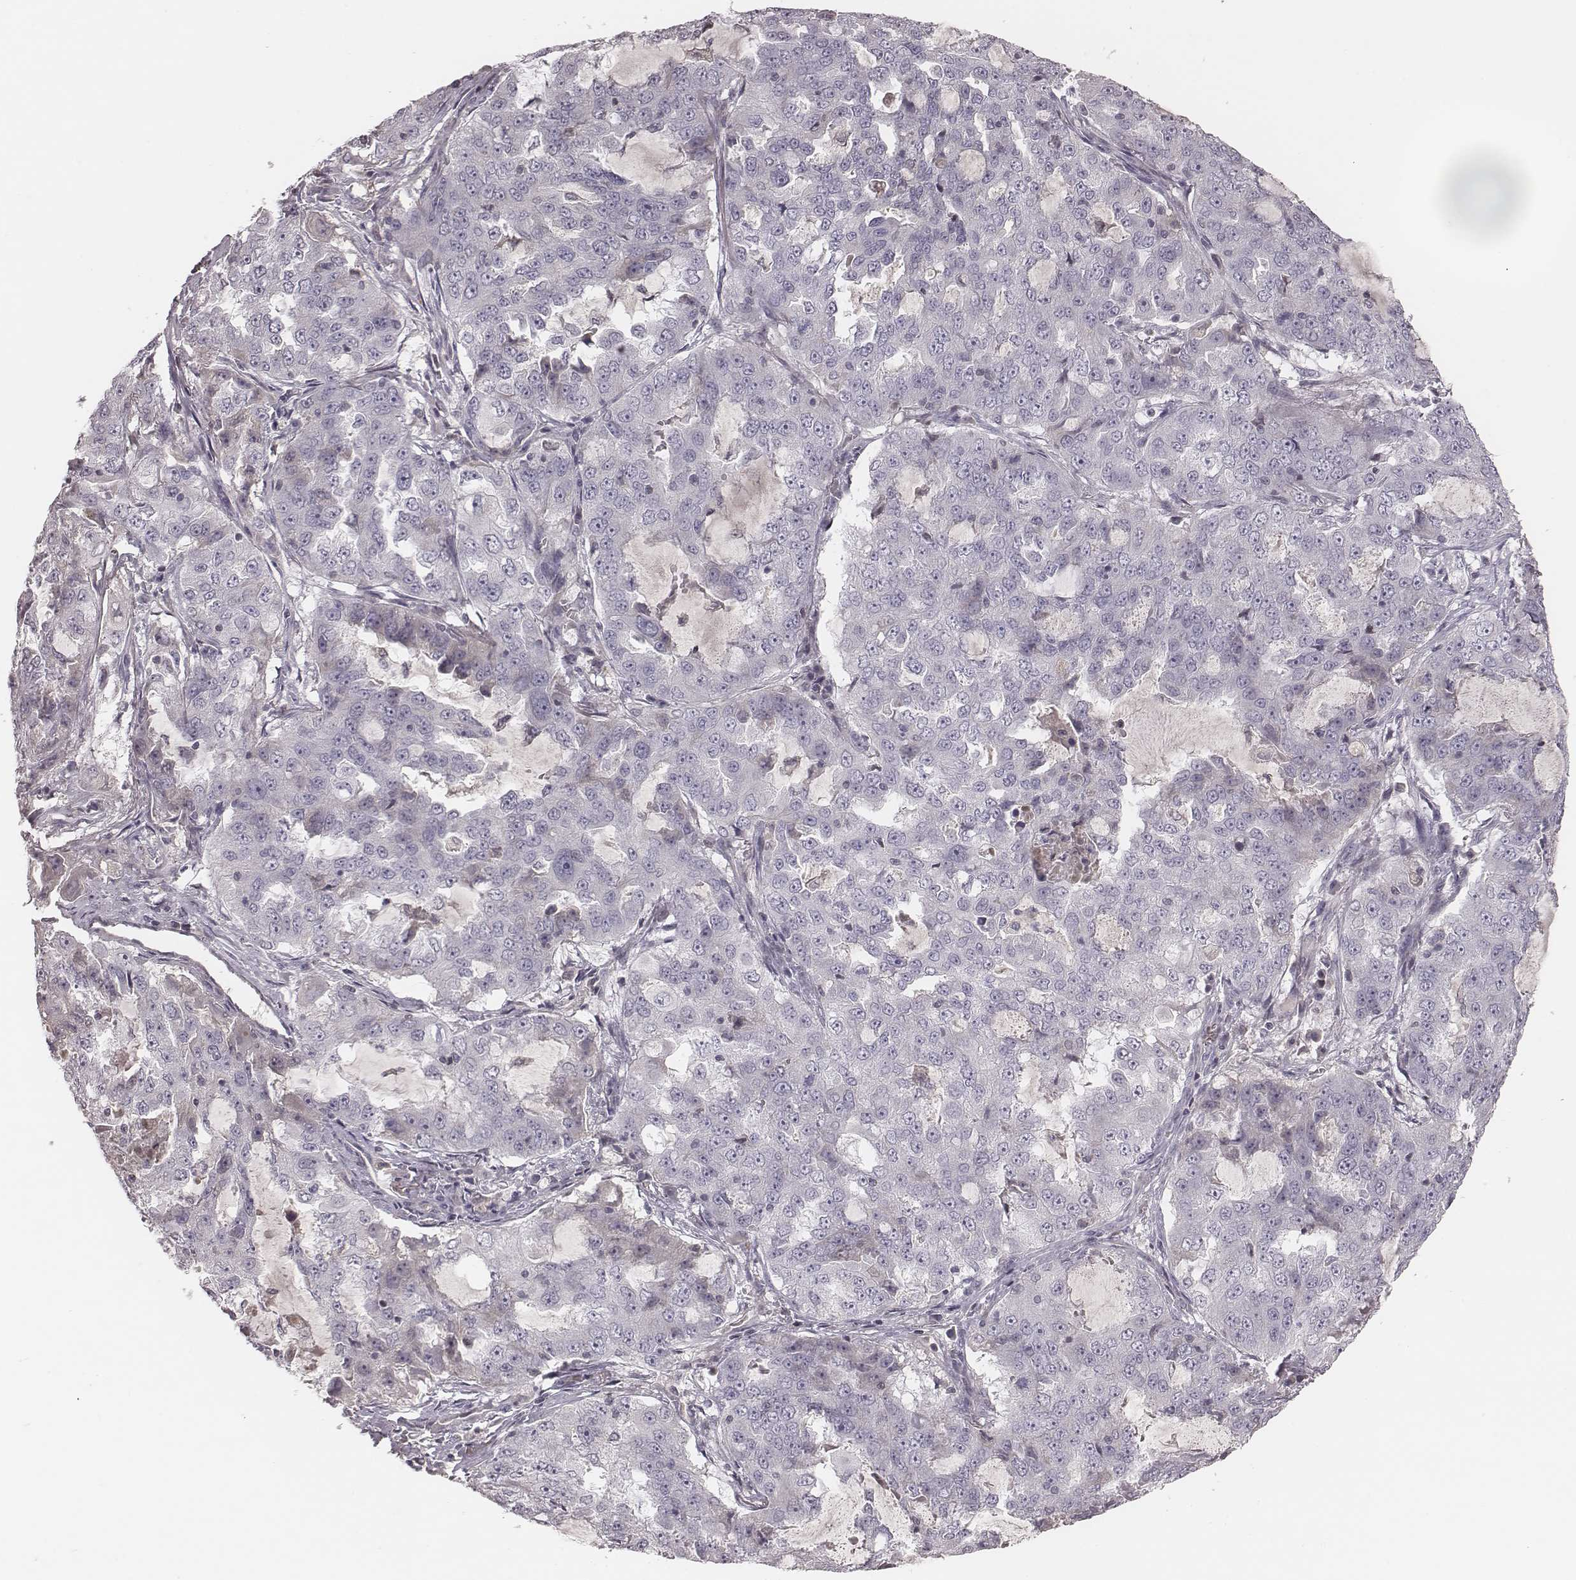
{"staining": {"intensity": "negative", "quantity": "none", "location": "none"}, "tissue": "lung cancer", "cell_type": "Tumor cells", "image_type": "cancer", "snomed": [{"axis": "morphology", "description": "Adenocarcinoma, NOS"}, {"axis": "topography", "description": "Lung"}], "caption": "Lung cancer (adenocarcinoma) stained for a protein using IHC displays no expression tumor cells.", "gene": "TLX3", "patient": {"sex": "female", "age": 61}}